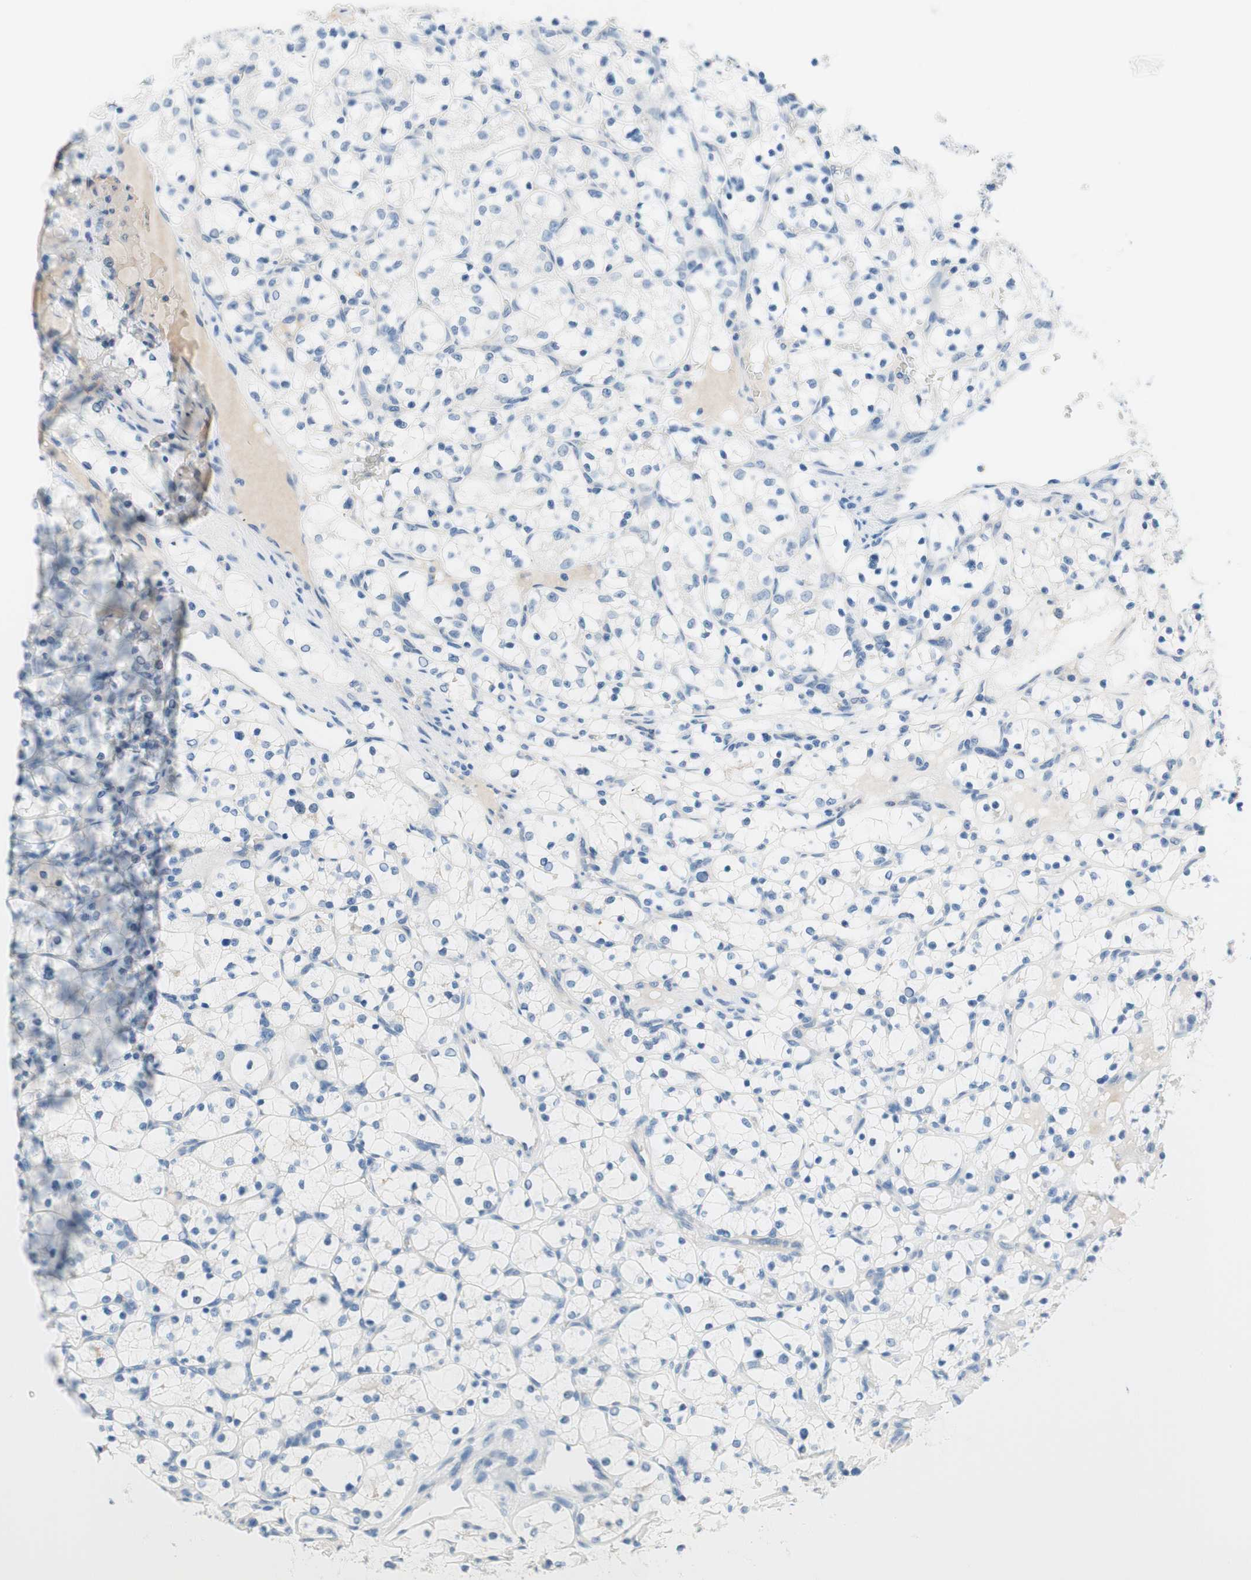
{"staining": {"intensity": "negative", "quantity": "none", "location": "none"}, "tissue": "renal cancer", "cell_type": "Tumor cells", "image_type": "cancer", "snomed": [{"axis": "morphology", "description": "Adenocarcinoma, NOS"}, {"axis": "topography", "description": "Kidney"}], "caption": "Immunohistochemistry photomicrograph of renal cancer stained for a protein (brown), which exhibits no positivity in tumor cells.", "gene": "PASD1", "patient": {"sex": "female", "age": 69}}